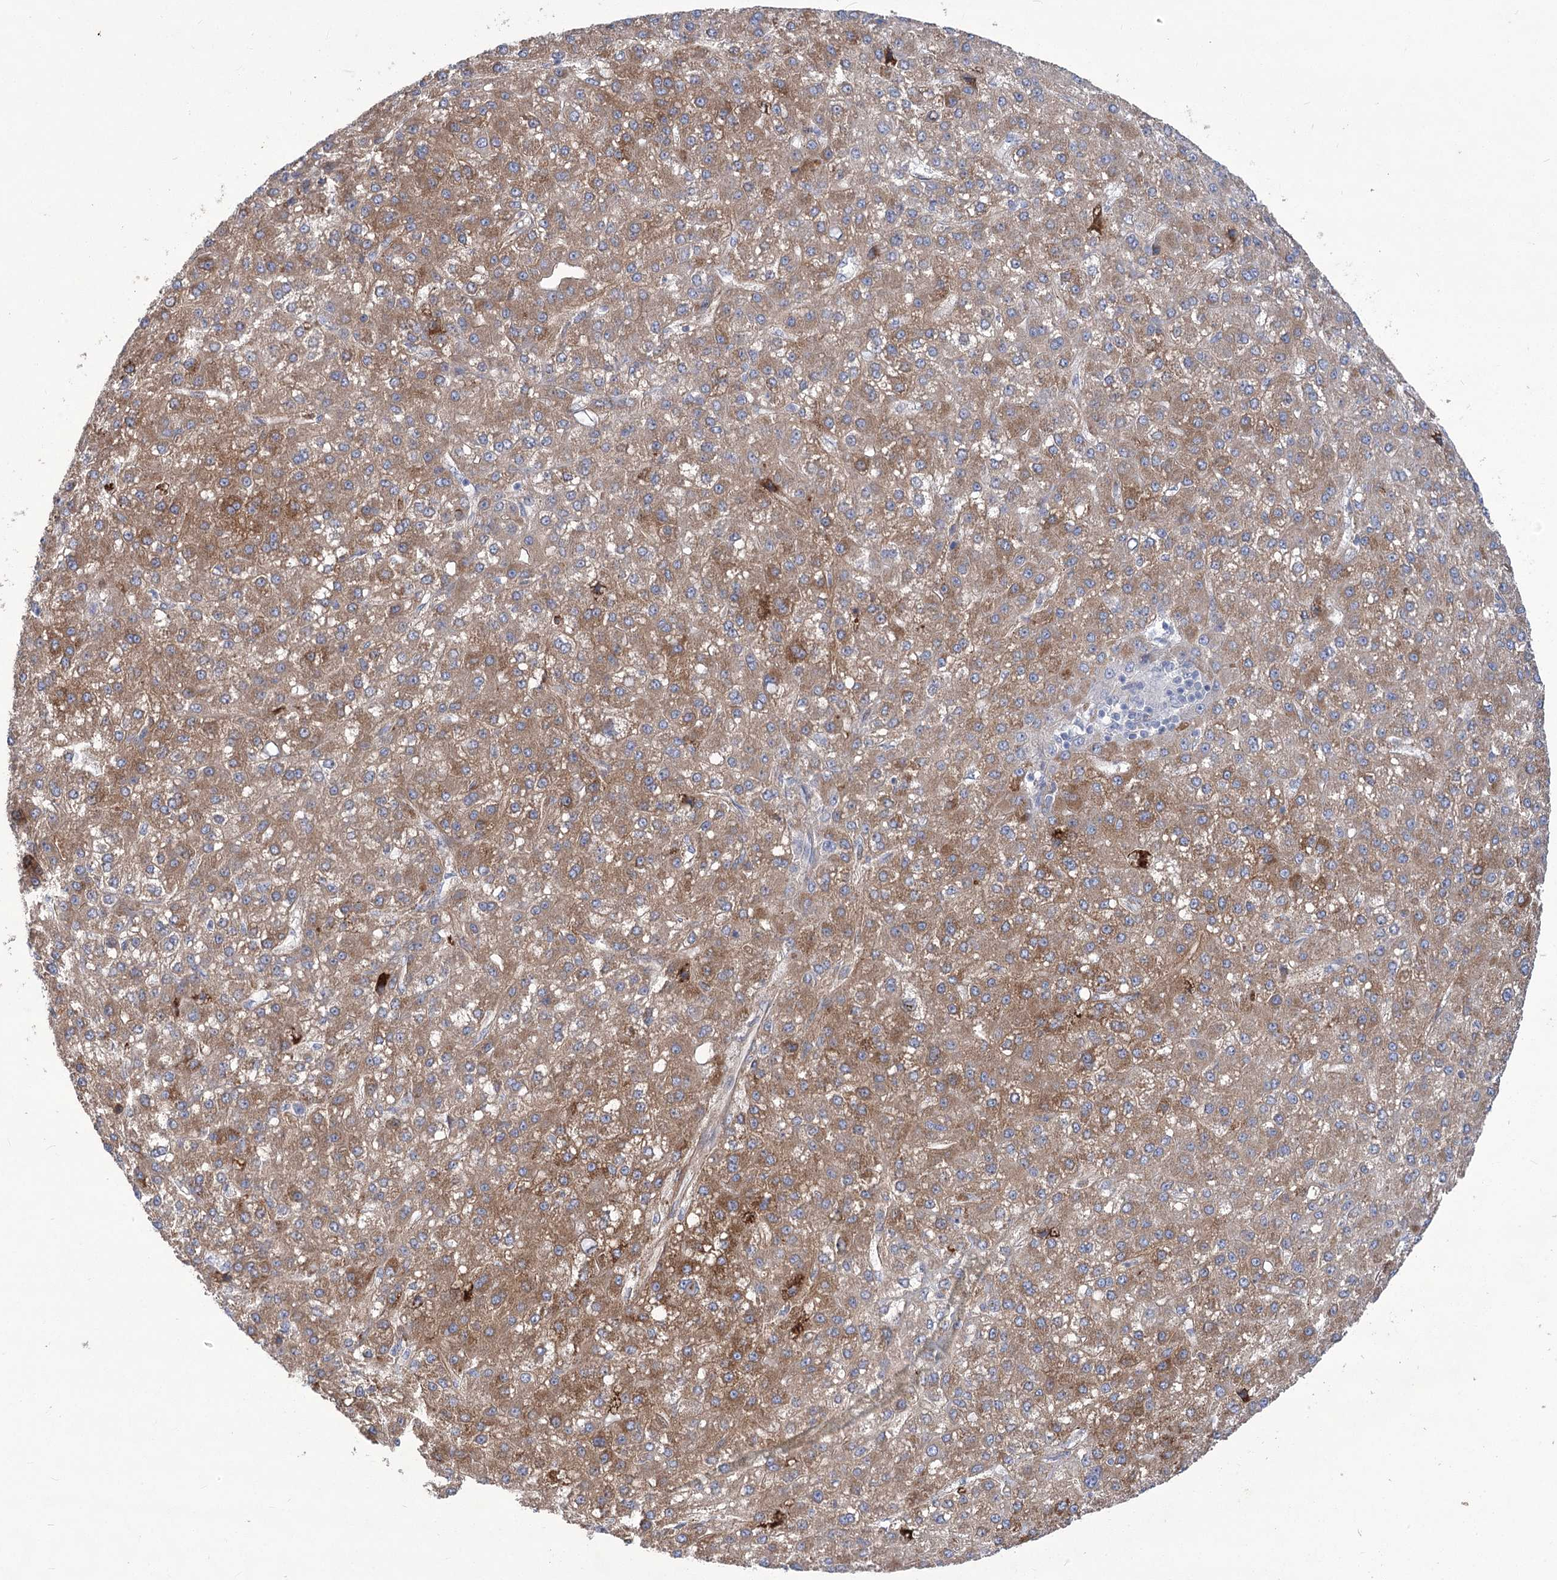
{"staining": {"intensity": "moderate", "quantity": ">75%", "location": "cytoplasmic/membranous"}, "tissue": "liver cancer", "cell_type": "Tumor cells", "image_type": "cancer", "snomed": [{"axis": "morphology", "description": "Carcinoma, Hepatocellular, NOS"}, {"axis": "topography", "description": "Liver"}], "caption": "Moderate cytoplasmic/membranous expression for a protein is appreciated in about >75% of tumor cells of liver hepatocellular carcinoma using immunohistochemistry (IHC).", "gene": "ANGPTL3", "patient": {"sex": "male", "age": 67}}